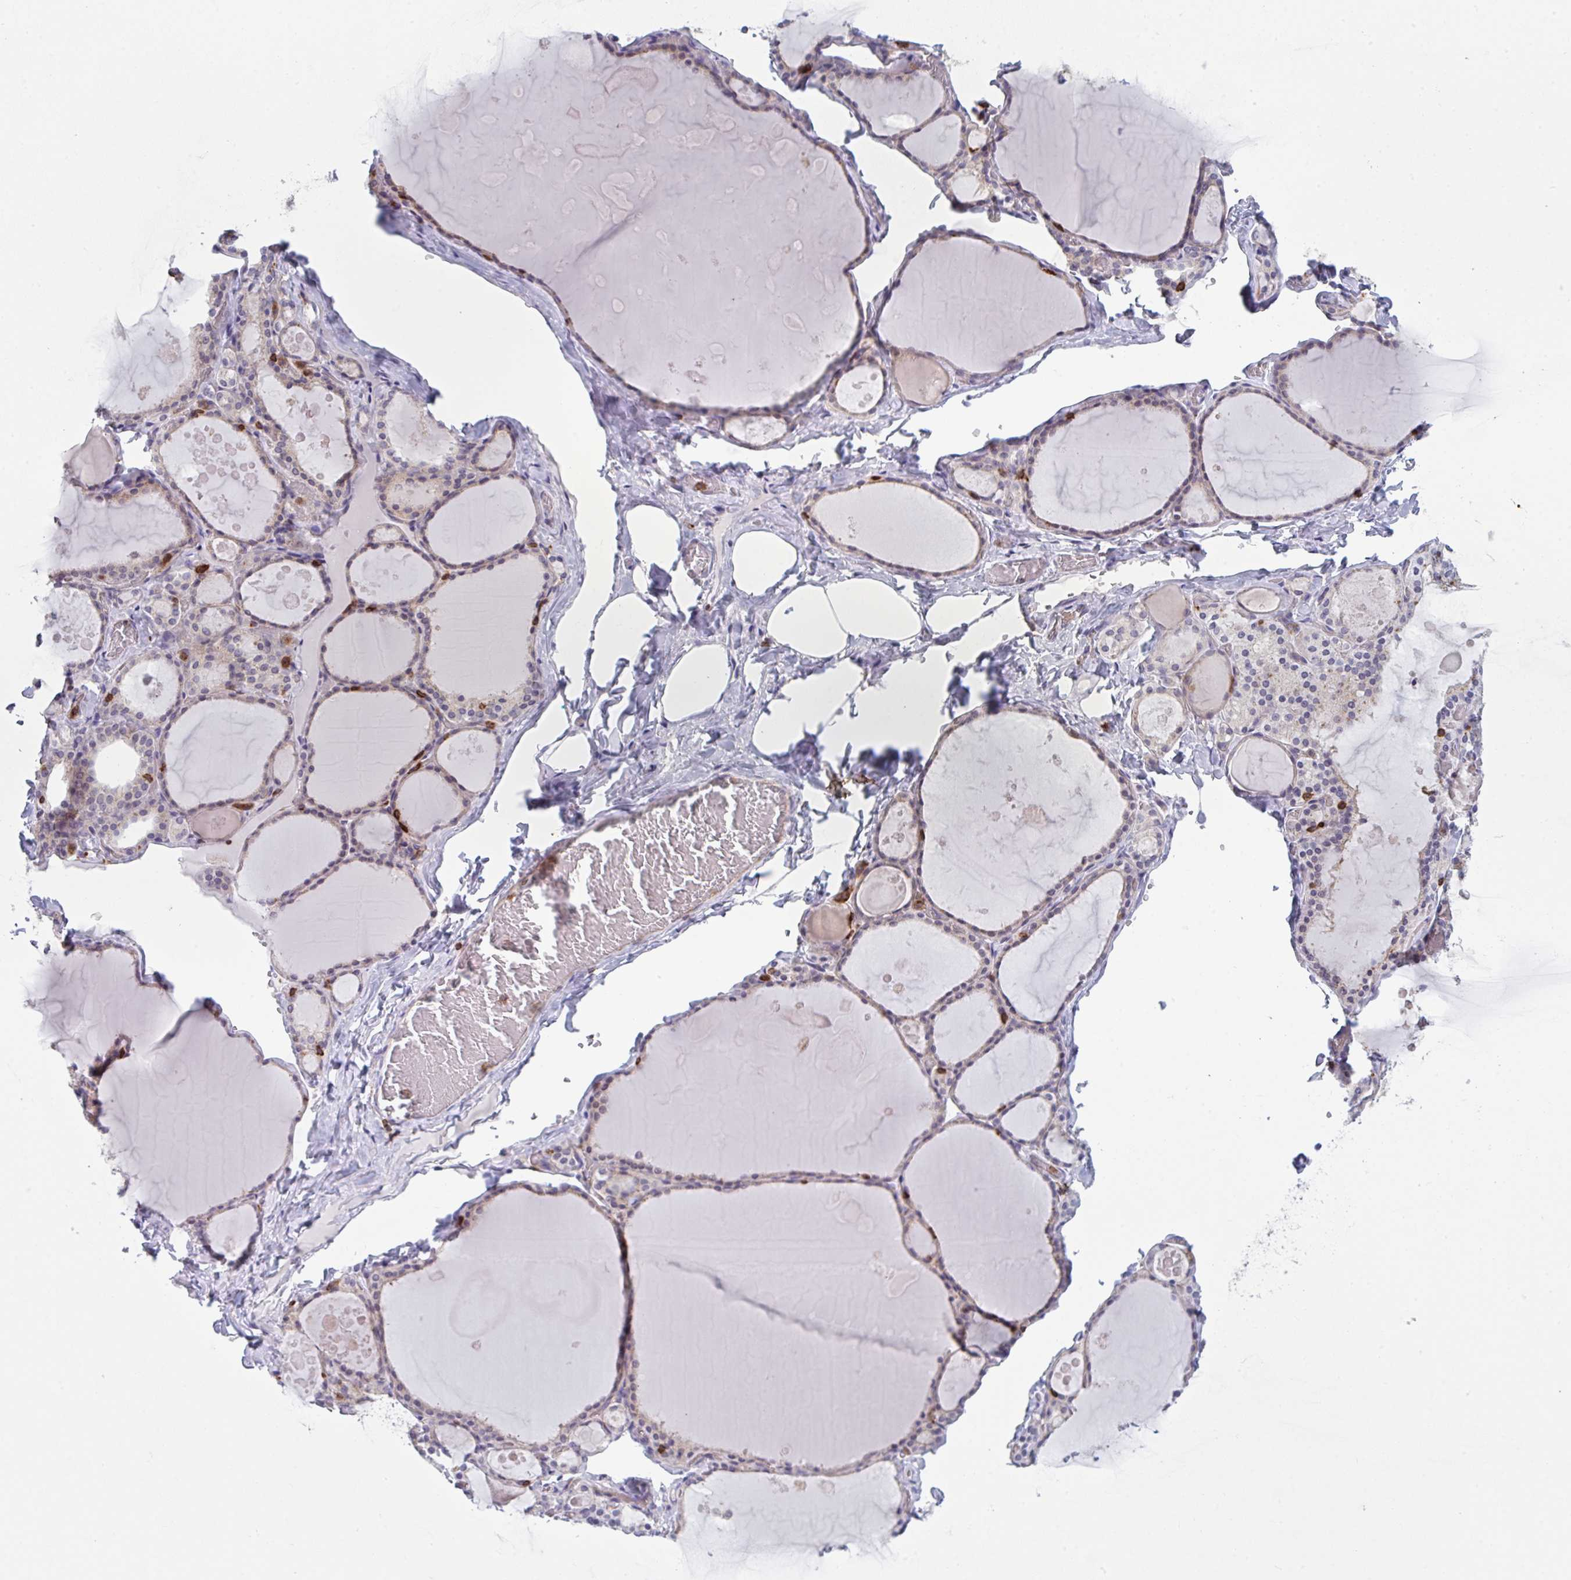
{"staining": {"intensity": "weak", "quantity": "<25%", "location": "cytoplasmic/membranous"}, "tissue": "thyroid gland", "cell_type": "Glandular cells", "image_type": "normal", "snomed": [{"axis": "morphology", "description": "Normal tissue, NOS"}, {"axis": "topography", "description": "Thyroid gland"}], "caption": "Immunohistochemistry of unremarkable thyroid gland demonstrates no staining in glandular cells. (Brightfield microscopy of DAB immunohistochemistry at high magnification).", "gene": "CD80", "patient": {"sex": "male", "age": 56}}